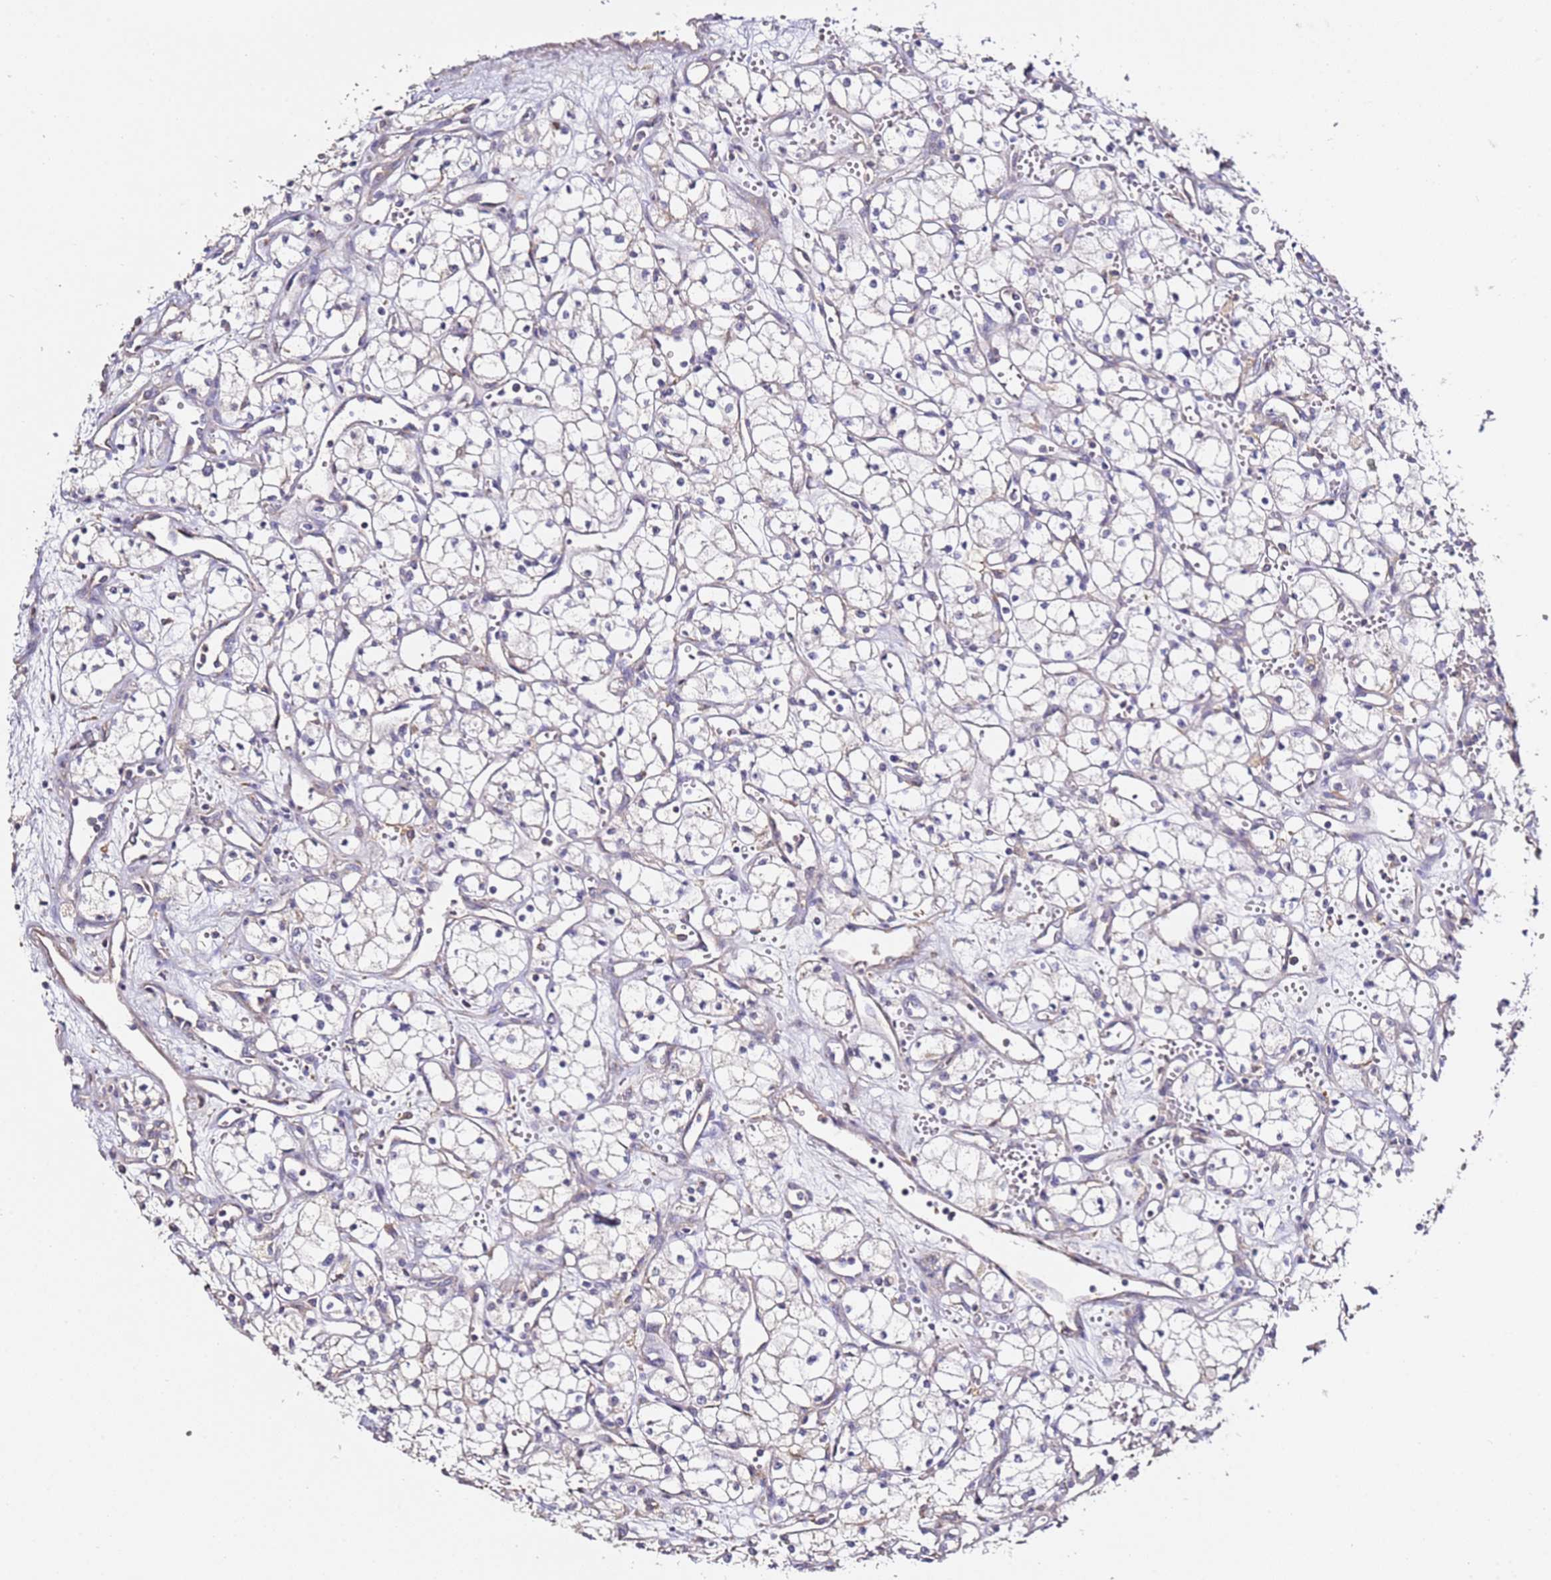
{"staining": {"intensity": "negative", "quantity": "none", "location": "none"}, "tissue": "renal cancer", "cell_type": "Tumor cells", "image_type": "cancer", "snomed": [{"axis": "morphology", "description": "Adenocarcinoma, NOS"}, {"axis": "topography", "description": "Kidney"}], "caption": "An immunohistochemistry (IHC) histopathology image of renal adenocarcinoma is shown. There is no staining in tumor cells of renal adenocarcinoma.", "gene": "OR2B11", "patient": {"sex": "male", "age": 59}}